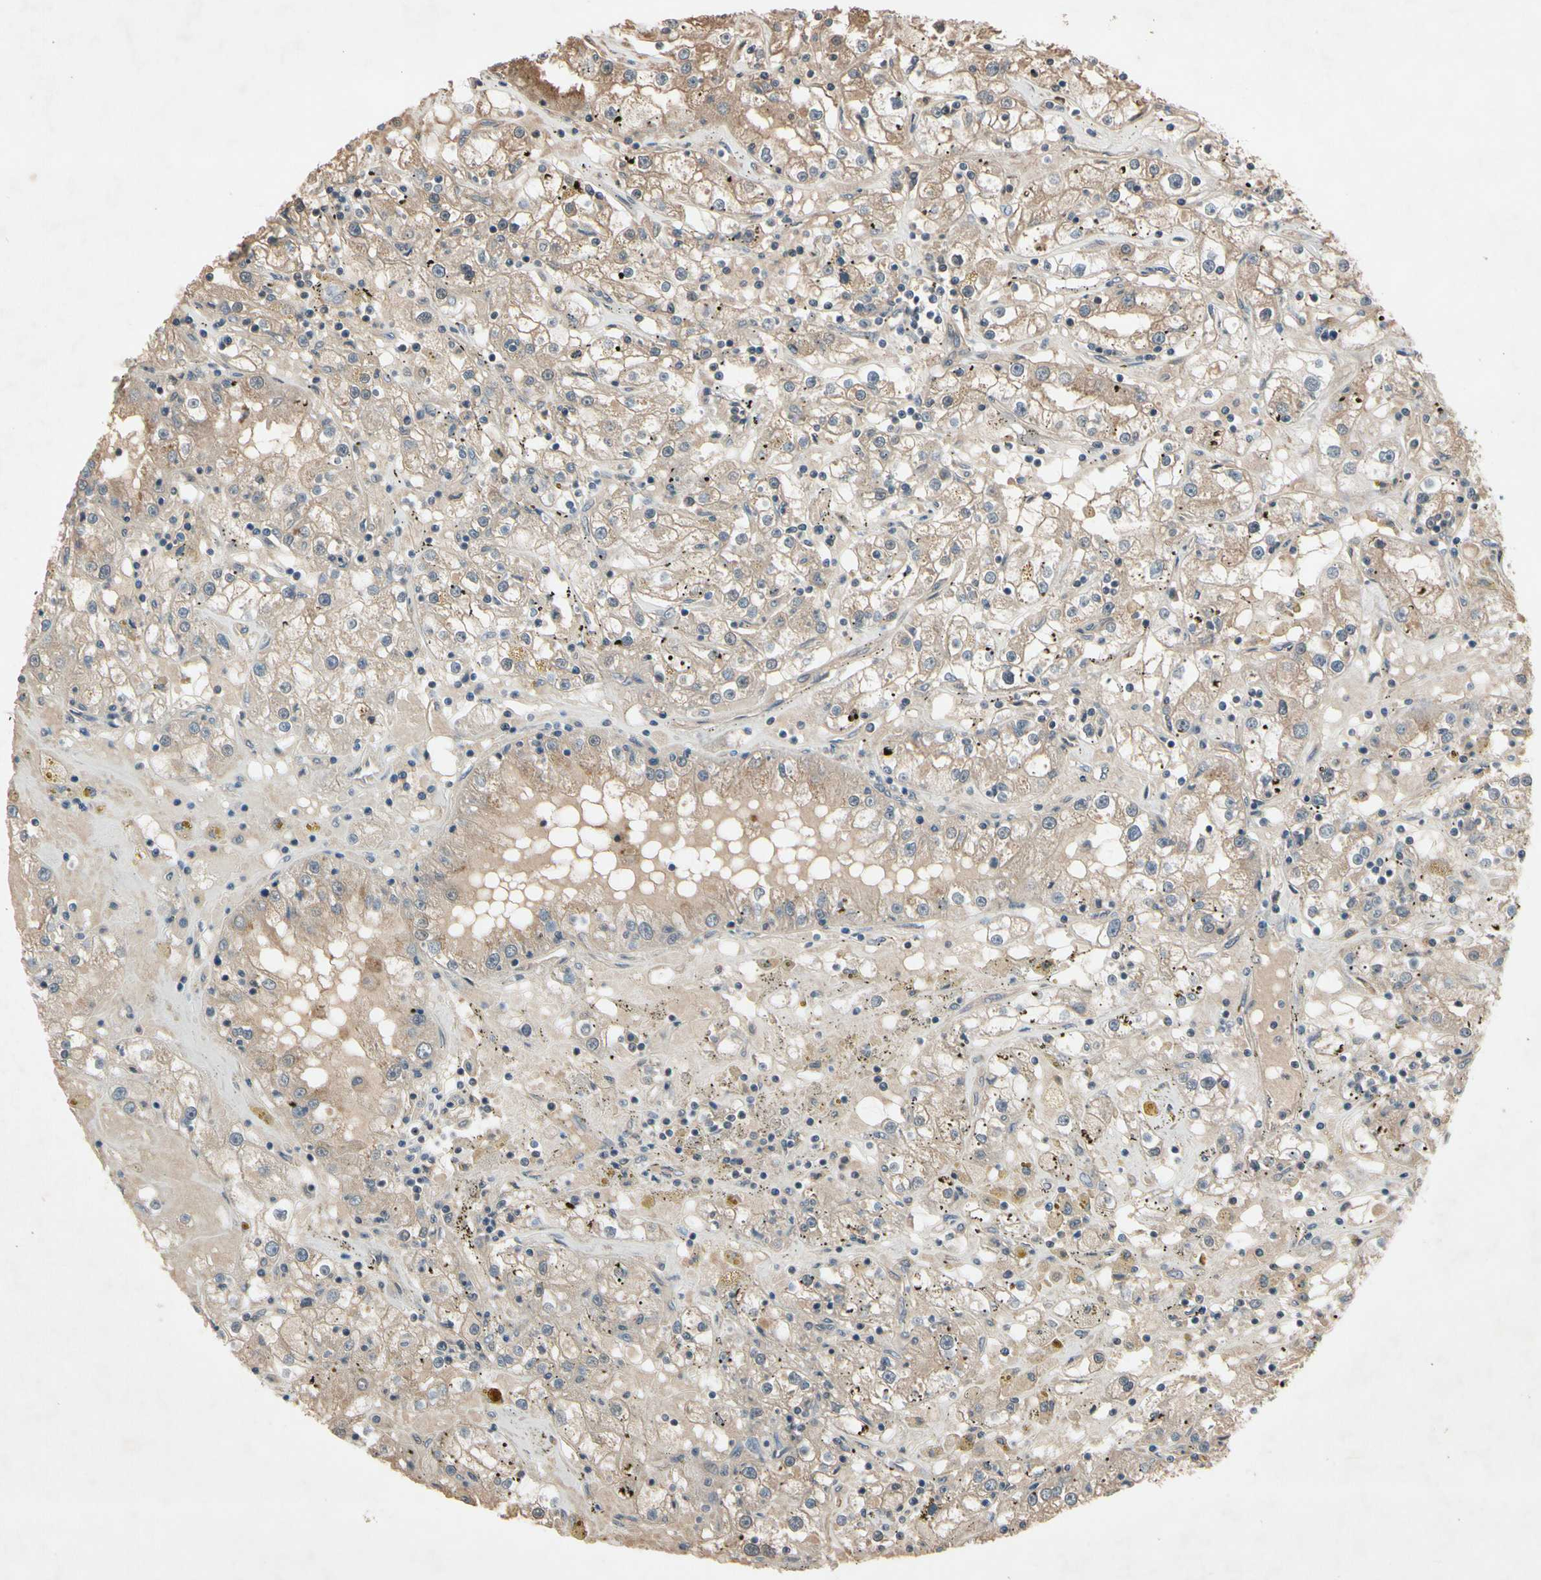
{"staining": {"intensity": "moderate", "quantity": ">75%", "location": "cytoplasmic/membranous"}, "tissue": "renal cancer", "cell_type": "Tumor cells", "image_type": "cancer", "snomed": [{"axis": "morphology", "description": "Adenocarcinoma, NOS"}, {"axis": "topography", "description": "Kidney"}], "caption": "This image demonstrates immunohistochemistry (IHC) staining of human renal adenocarcinoma, with medium moderate cytoplasmic/membranous positivity in approximately >75% of tumor cells.", "gene": "NSF", "patient": {"sex": "male", "age": 56}}